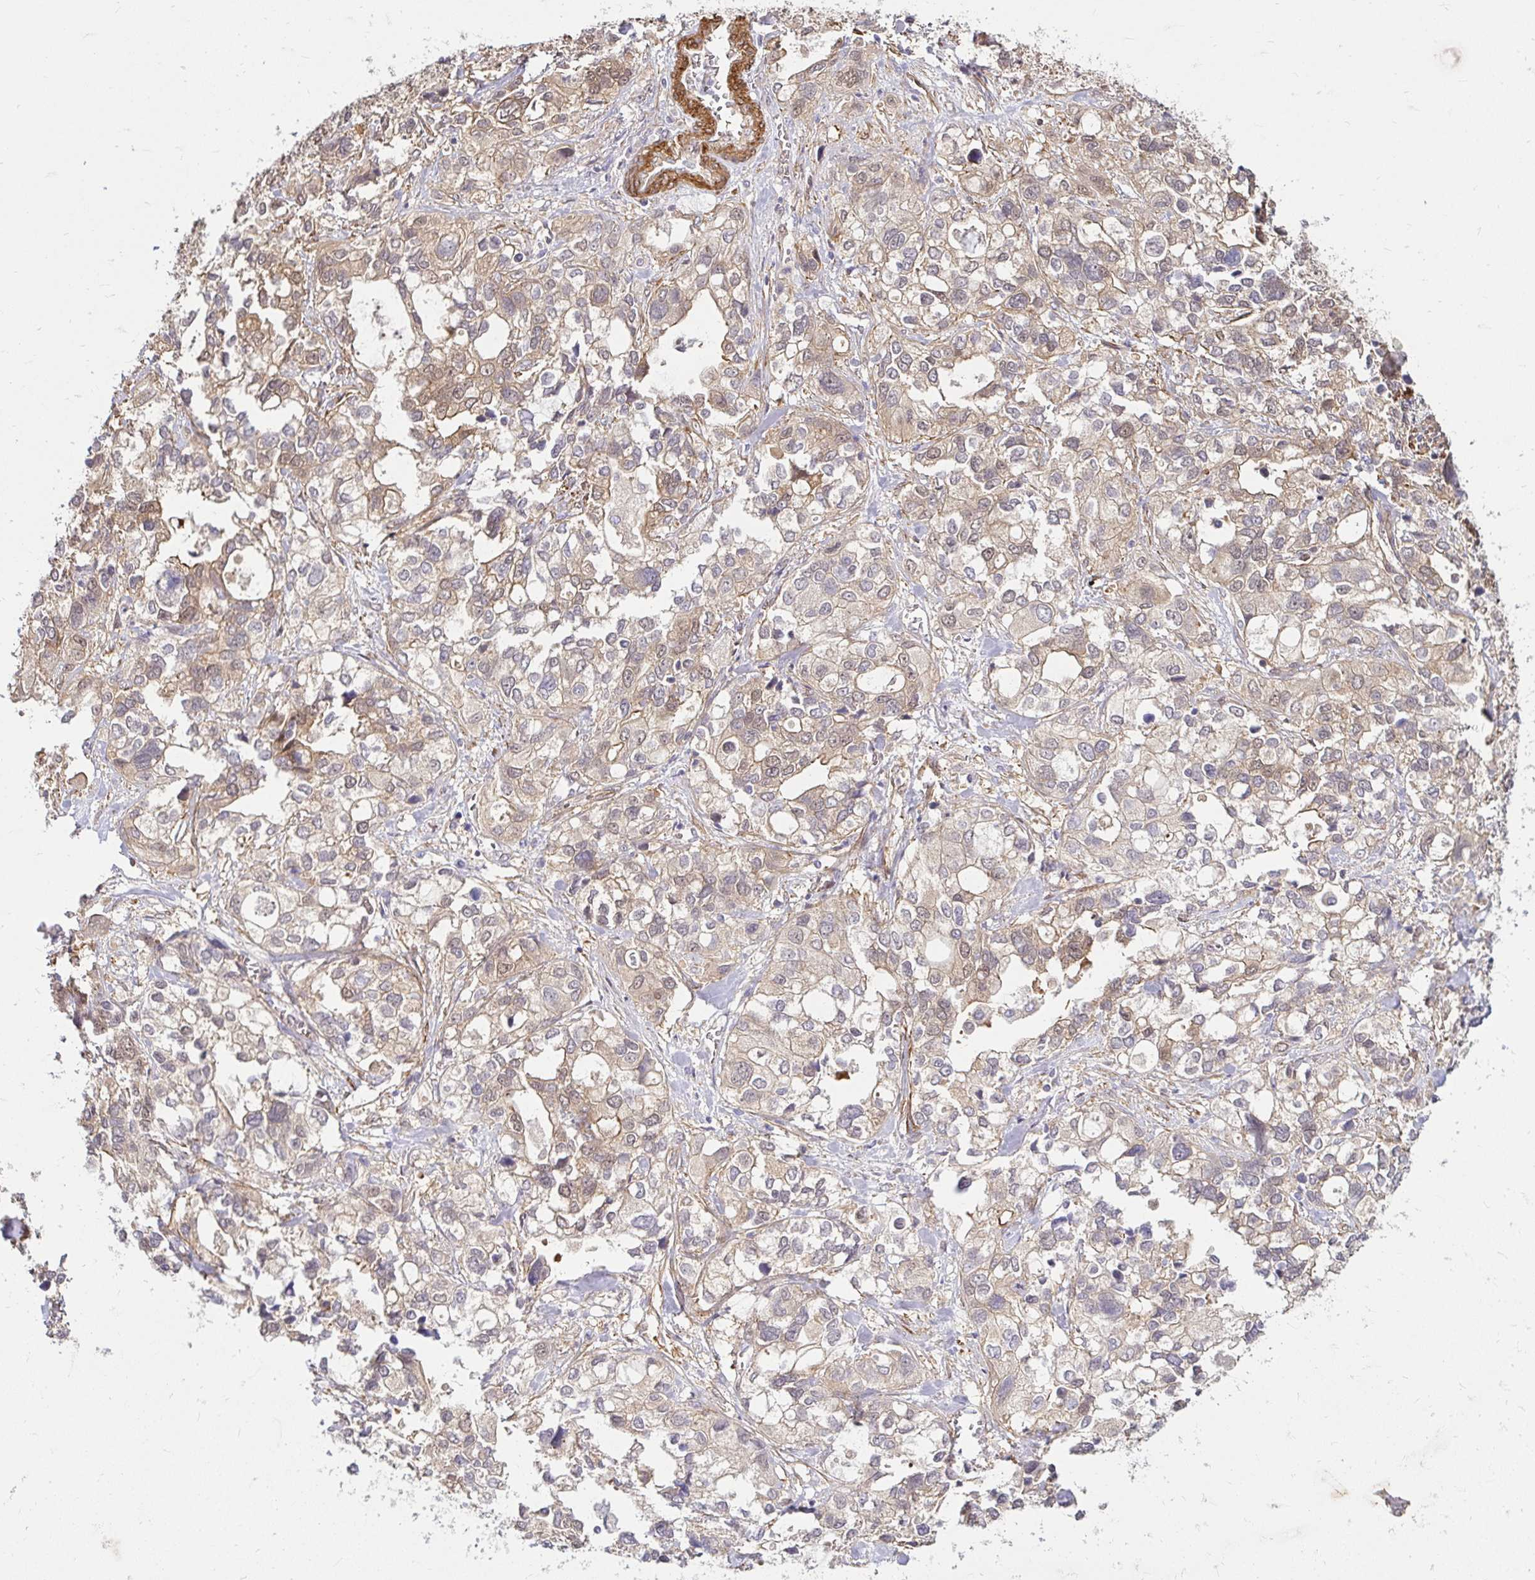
{"staining": {"intensity": "weak", "quantity": "25%-75%", "location": "cytoplasmic/membranous"}, "tissue": "stomach cancer", "cell_type": "Tumor cells", "image_type": "cancer", "snomed": [{"axis": "morphology", "description": "Adenocarcinoma, NOS"}, {"axis": "topography", "description": "Stomach, upper"}], "caption": "The micrograph exhibits a brown stain indicating the presence of a protein in the cytoplasmic/membranous of tumor cells in adenocarcinoma (stomach). Immunohistochemistry (ihc) stains the protein of interest in brown and the nuclei are stained blue.", "gene": "YAP1", "patient": {"sex": "female", "age": 81}}